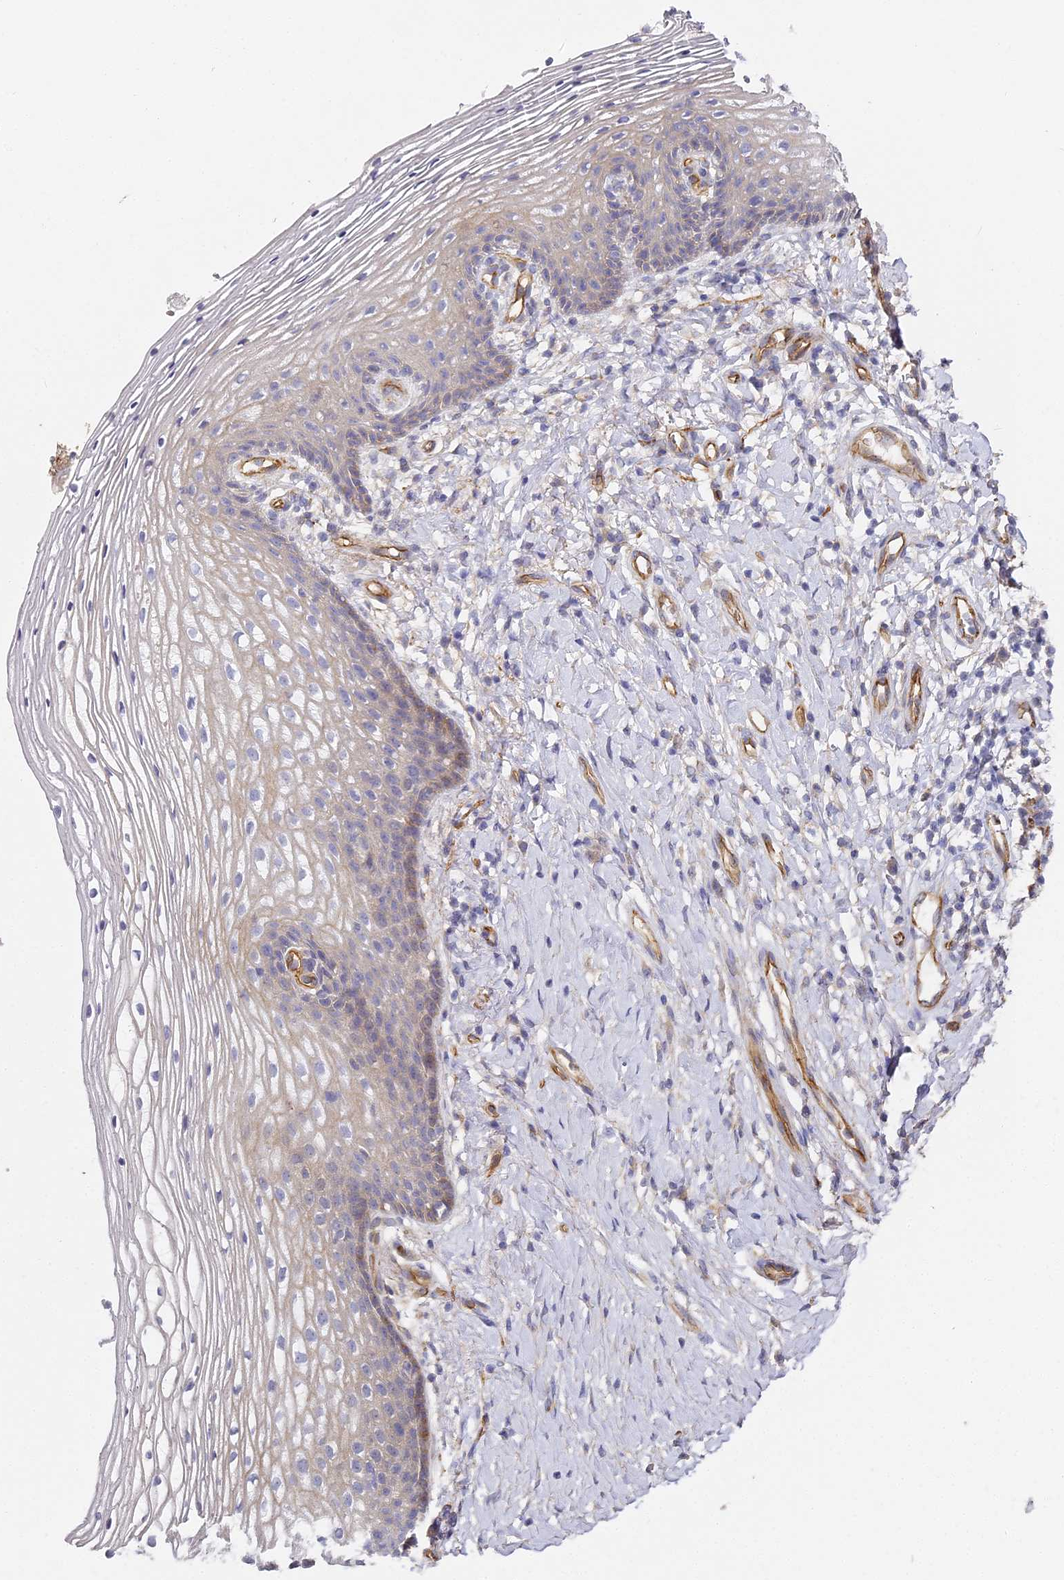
{"staining": {"intensity": "negative", "quantity": "none", "location": "none"}, "tissue": "vagina", "cell_type": "Squamous epithelial cells", "image_type": "normal", "snomed": [{"axis": "morphology", "description": "Normal tissue, NOS"}, {"axis": "topography", "description": "Vagina"}], "caption": "Immunohistochemistry (IHC) histopathology image of normal vagina stained for a protein (brown), which displays no staining in squamous epithelial cells.", "gene": "CCDC30", "patient": {"sex": "female", "age": 60}}